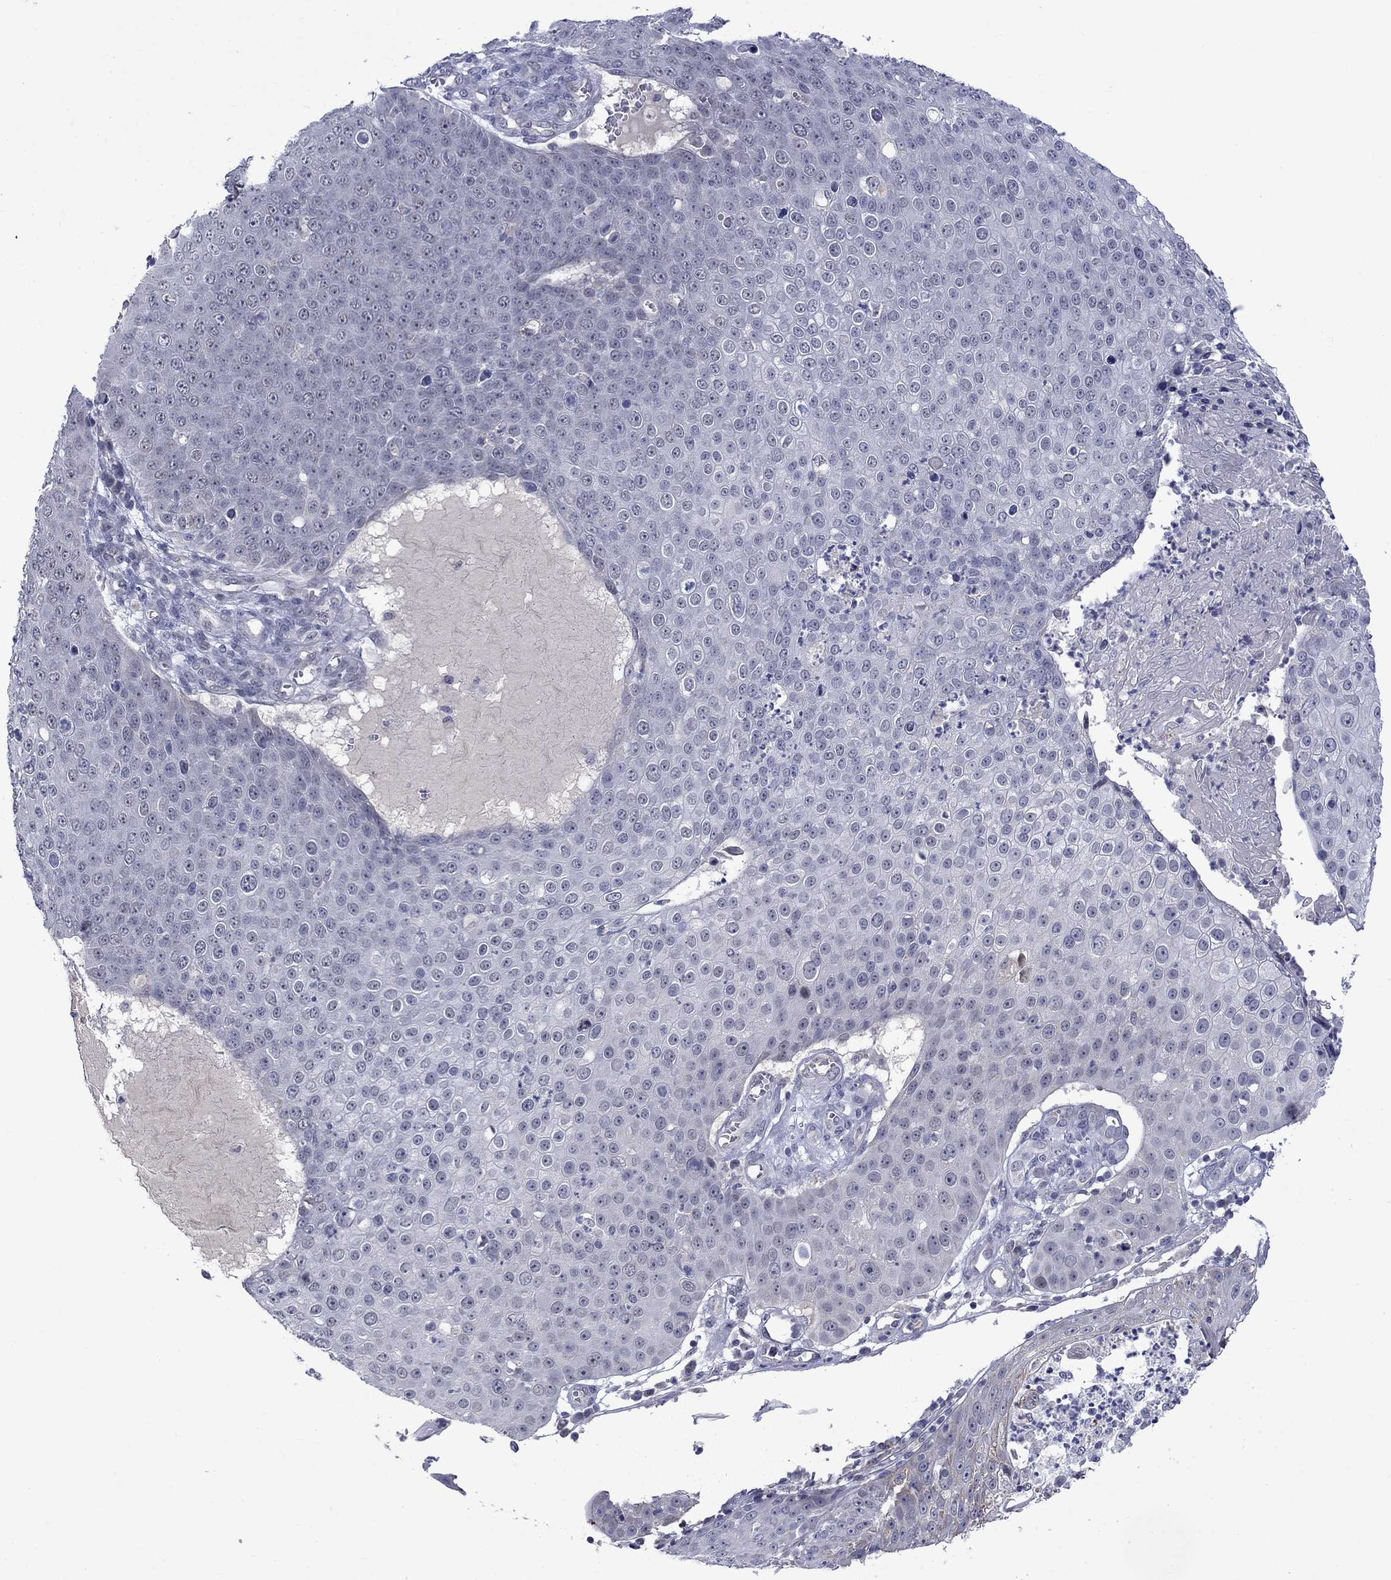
{"staining": {"intensity": "negative", "quantity": "none", "location": "none"}, "tissue": "skin cancer", "cell_type": "Tumor cells", "image_type": "cancer", "snomed": [{"axis": "morphology", "description": "Squamous cell carcinoma, NOS"}, {"axis": "topography", "description": "Skin"}], "caption": "Tumor cells show no significant protein staining in skin squamous cell carcinoma.", "gene": "KCNJ16", "patient": {"sex": "male", "age": 71}}